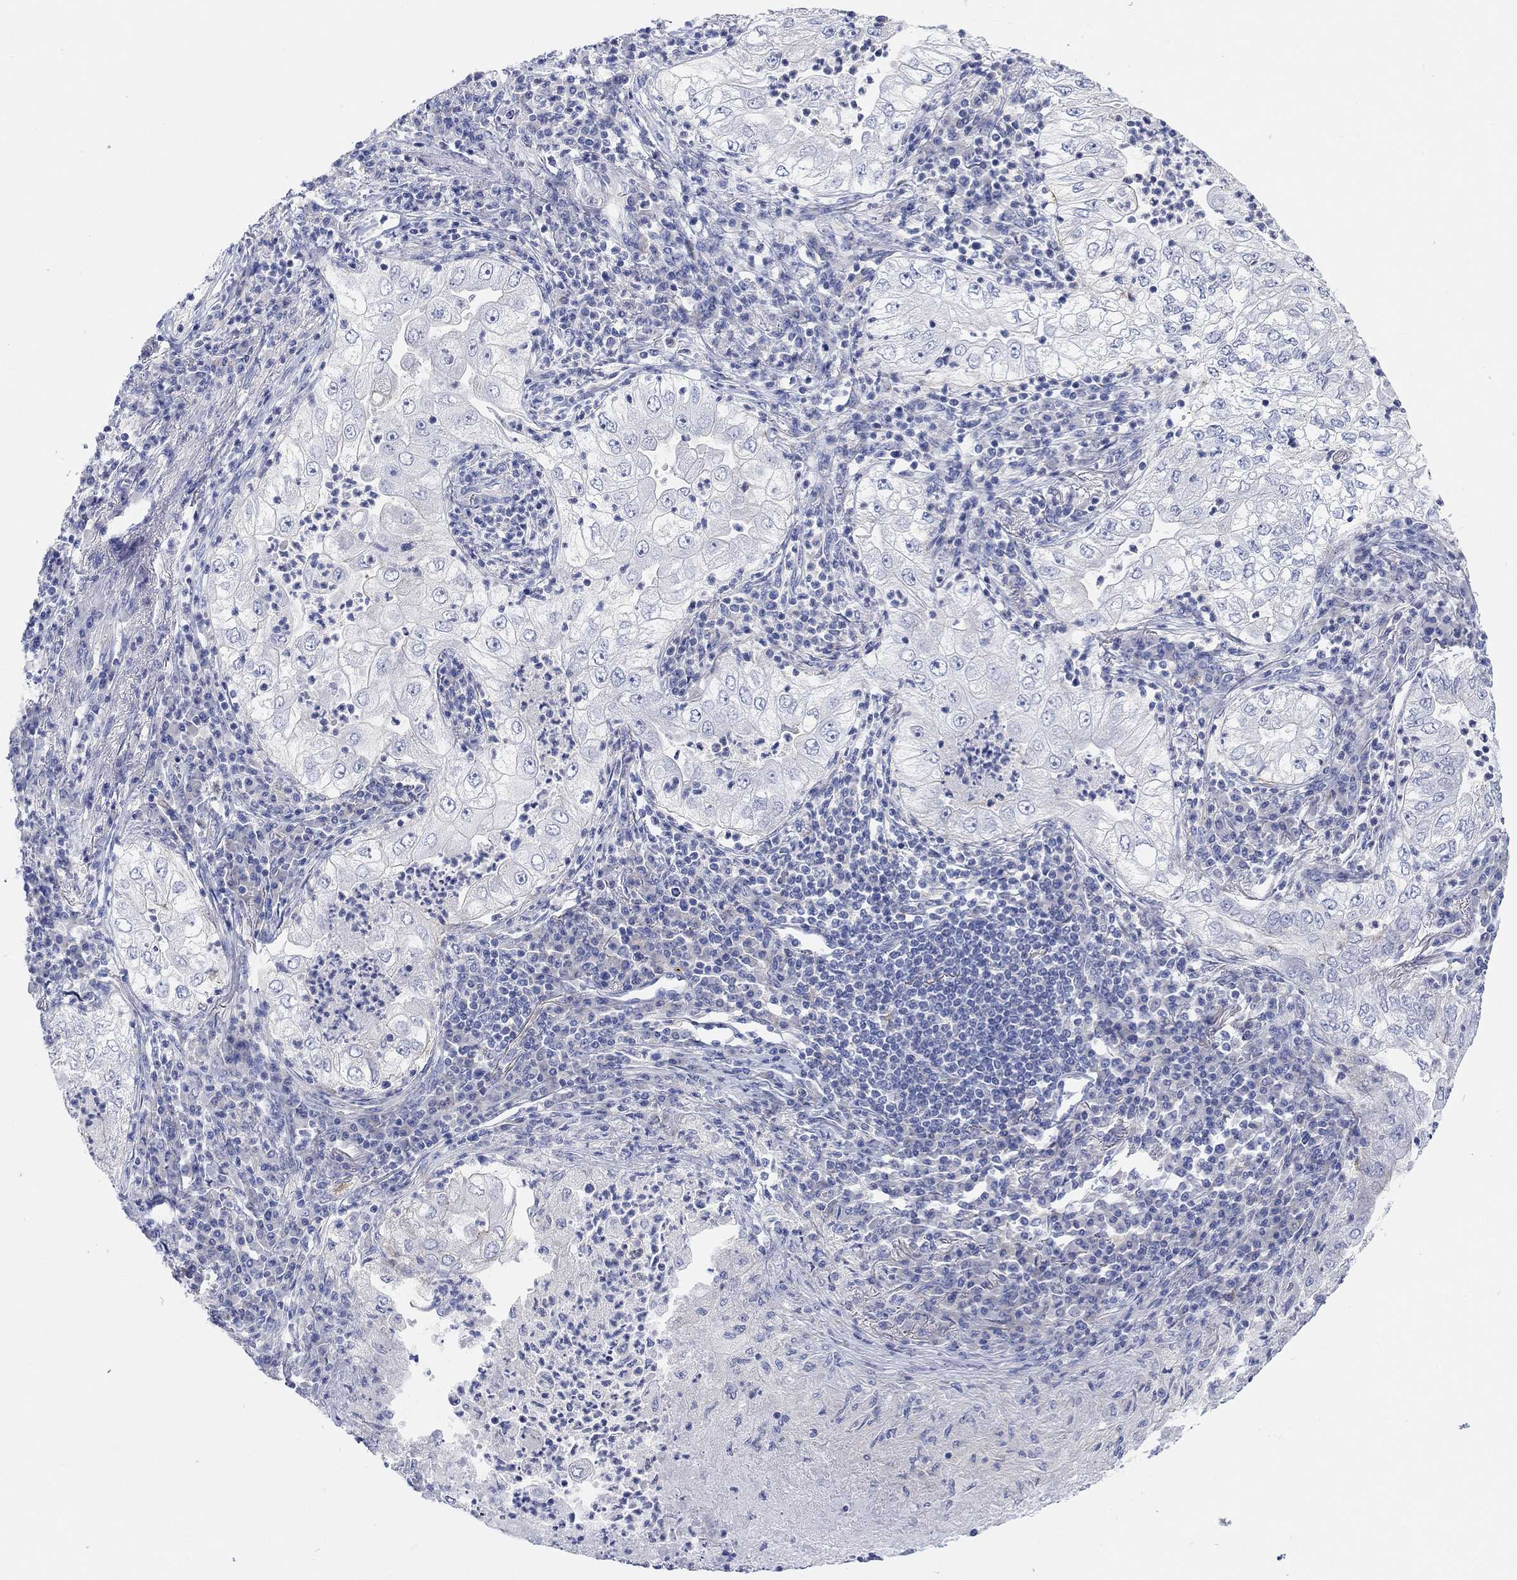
{"staining": {"intensity": "negative", "quantity": "none", "location": "none"}, "tissue": "lung cancer", "cell_type": "Tumor cells", "image_type": "cancer", "snomed": [{"axis": "morphology", "description": "Adenocarcinoma, NOS"}, {"axis": "topography", "description": "Lung"}], "caption": "This is a histopathology image of immunohistochemistry (IHC) staining of adenocarcinoma (lung), which shows no positivity in tumor cells. (DAB (3,3'-diaminobenzidine) IHC with hematoxylin counter stain).", "gene": "RGS1", "patient": {"sex": "female", "age": 73}}